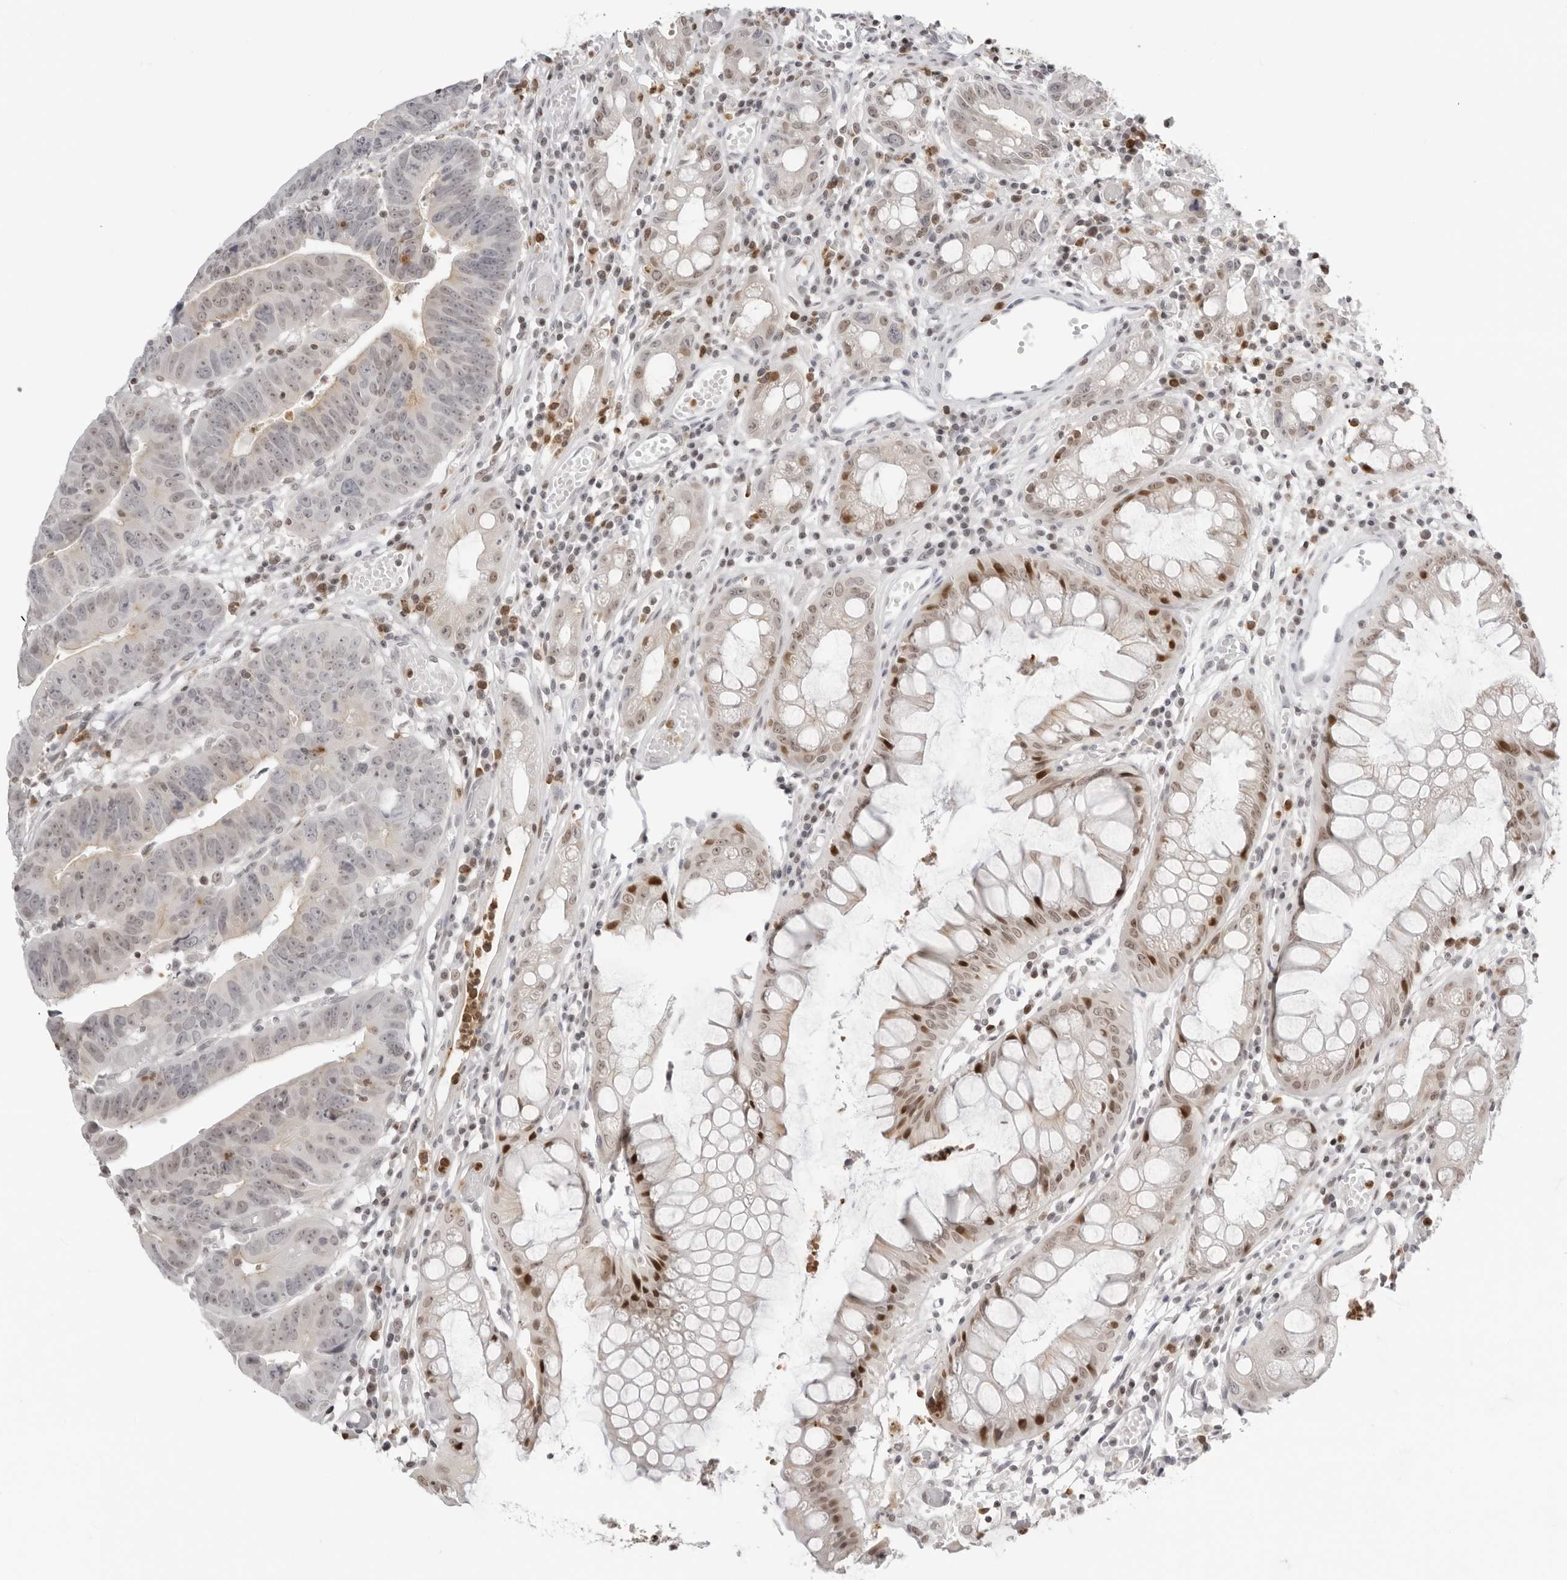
{"staining": {"intensity": "weak", "quantity": "25%-75%", "location": "nuclear"}, "tissue": "colorectal cancer", "cell_type": "Tumor cells", "image_type": "cancer", "snomed": [{"axis": "morphology", "description": "Adenocarcinoma, NOS"}, {"axis": "topography", "description": "Rectum"}], "caption": "Protein staining displays weak nuclear positivity in about 25%-75% of tumor cells in colorectal cancer (adenocarcinoma).", "gene": "RNF146", "patient": {"sex": "female", "age": 65}}